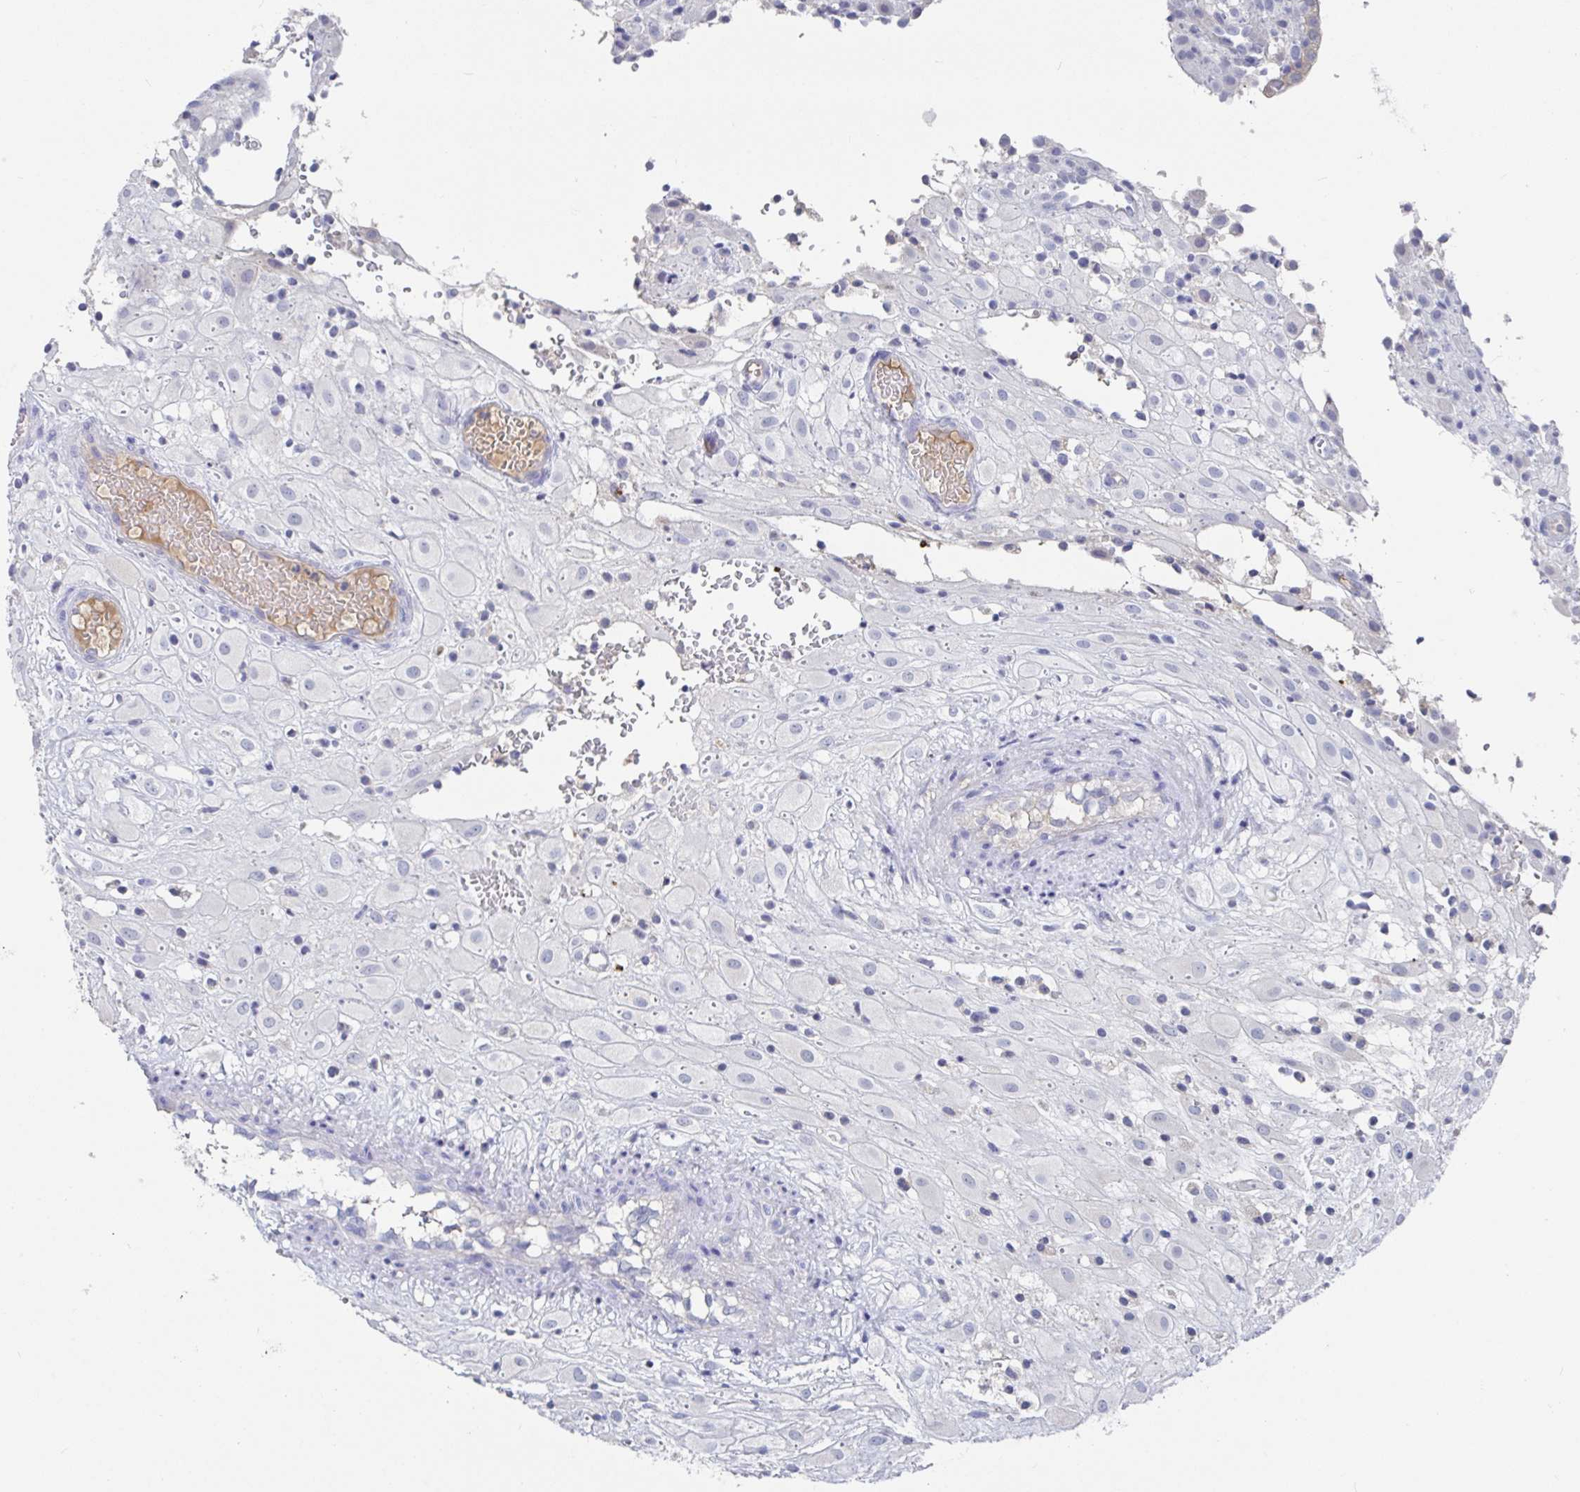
{"staining": {"intensity": "negative", "quantity": "none", "location": "none"}, "tissue": "placenta", "cell_type": "Decidual cells", "image_type": "normal", "snomed": [{"axis": "morphology", "description": "Normal tissue, NOS"}, {"axis": "topography", "description": "Placenta"}], "caption": "The immunohistochemistry photomicrograph has no significant staining in decidual cells of placenta.", "gene": "GPR148", "patient": {"sex": "female", "age": 24}}